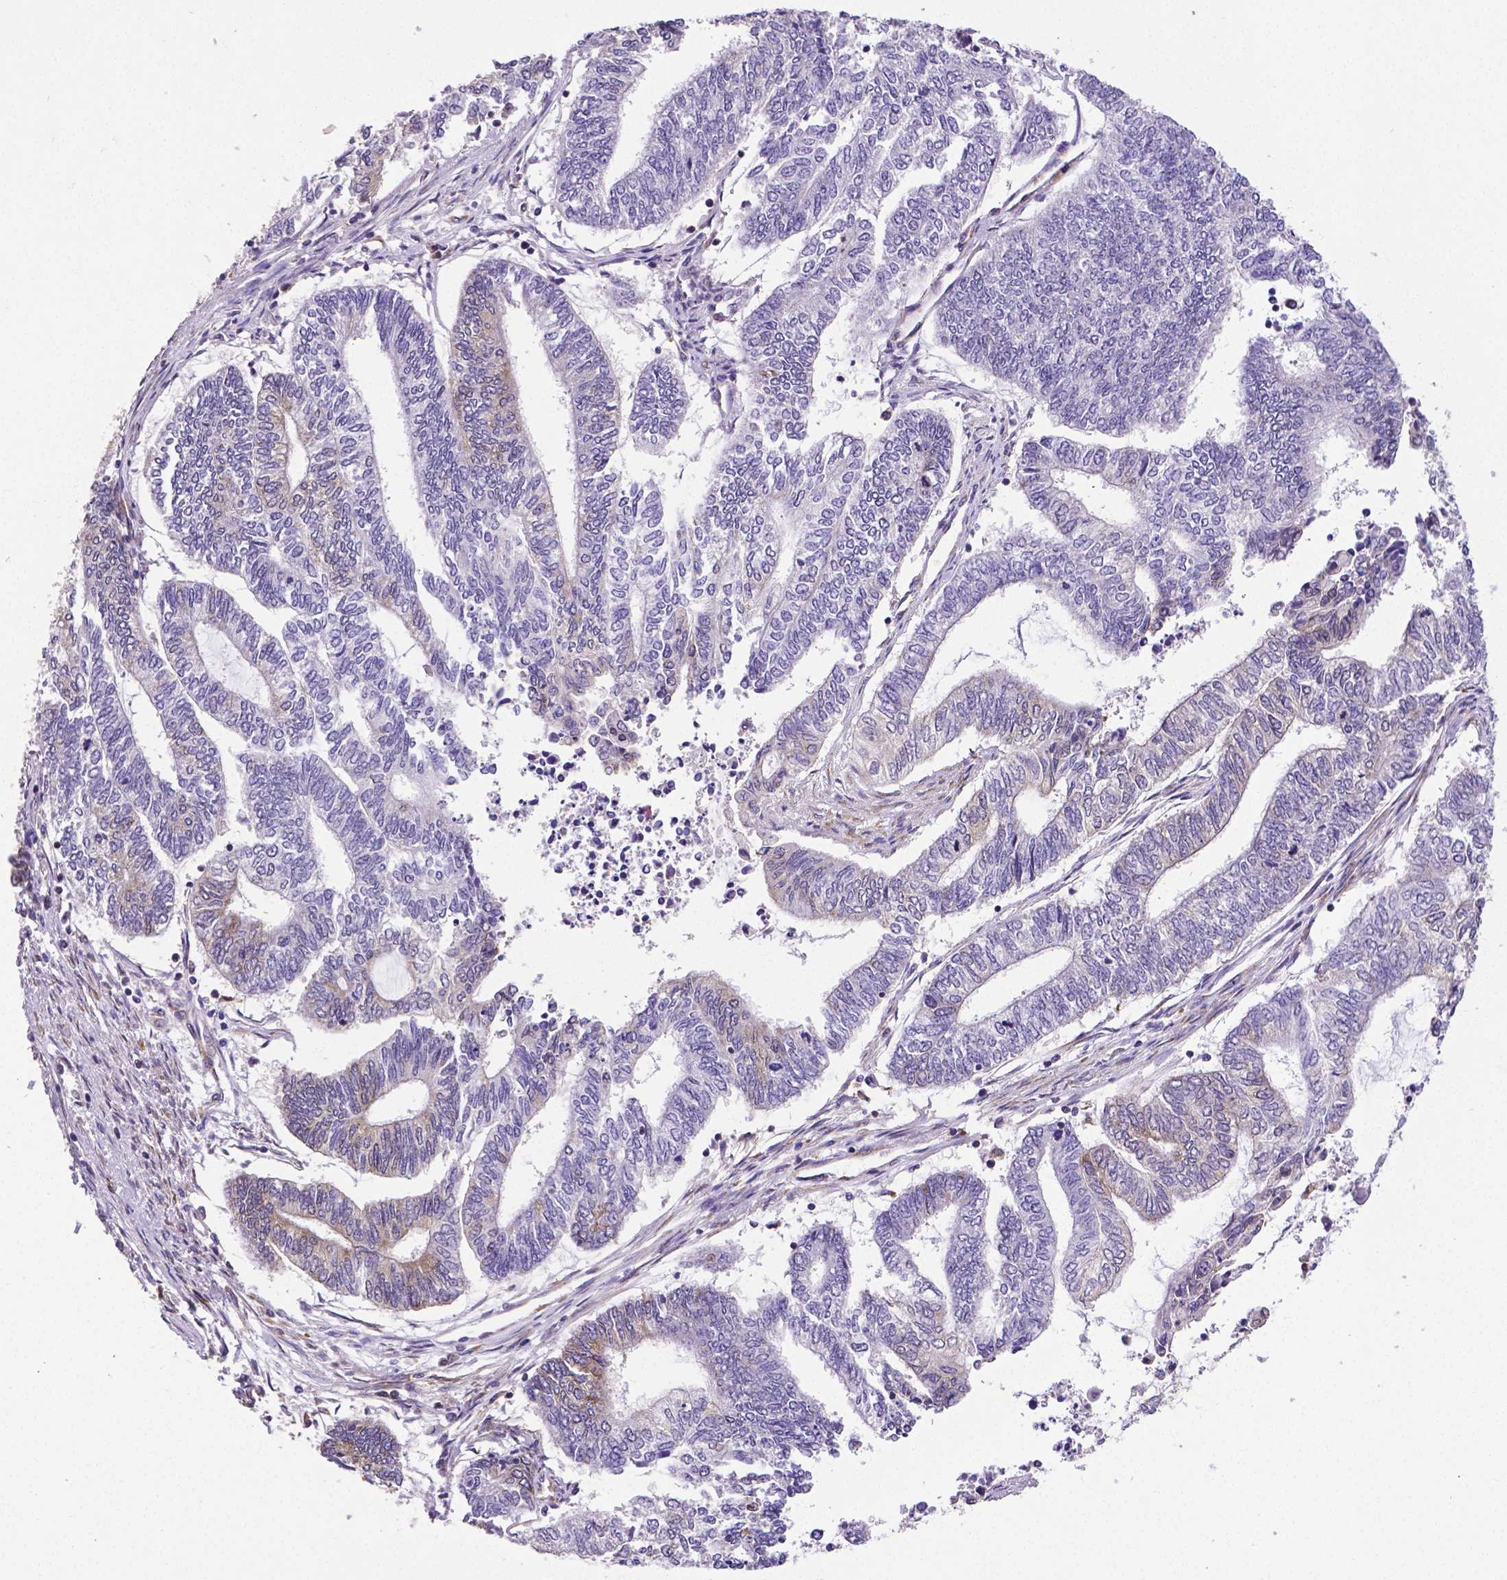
{"staining": {"intensity": "weak", "quantity": "<25%", "location": "cytoplasmic/membranous"}, "tissue": "endometrial cancer", "cell_type": "Tumor cells", "image_type": "cancer", "snomed": [{"axis": "morphology", "description": "Adenocarcinoma, NOS"}, {"axis": "topography", "description": "Uterus"}, {"axis": "topography", "description": "Endometrium"}], "caption": "Endometrial cancer (adenocarcinoma) was stained to show a protein in brown. There is no significant staining in tumor cells.", "gene": "MTDH", "patient": {"sex": "female", "age": 70}}